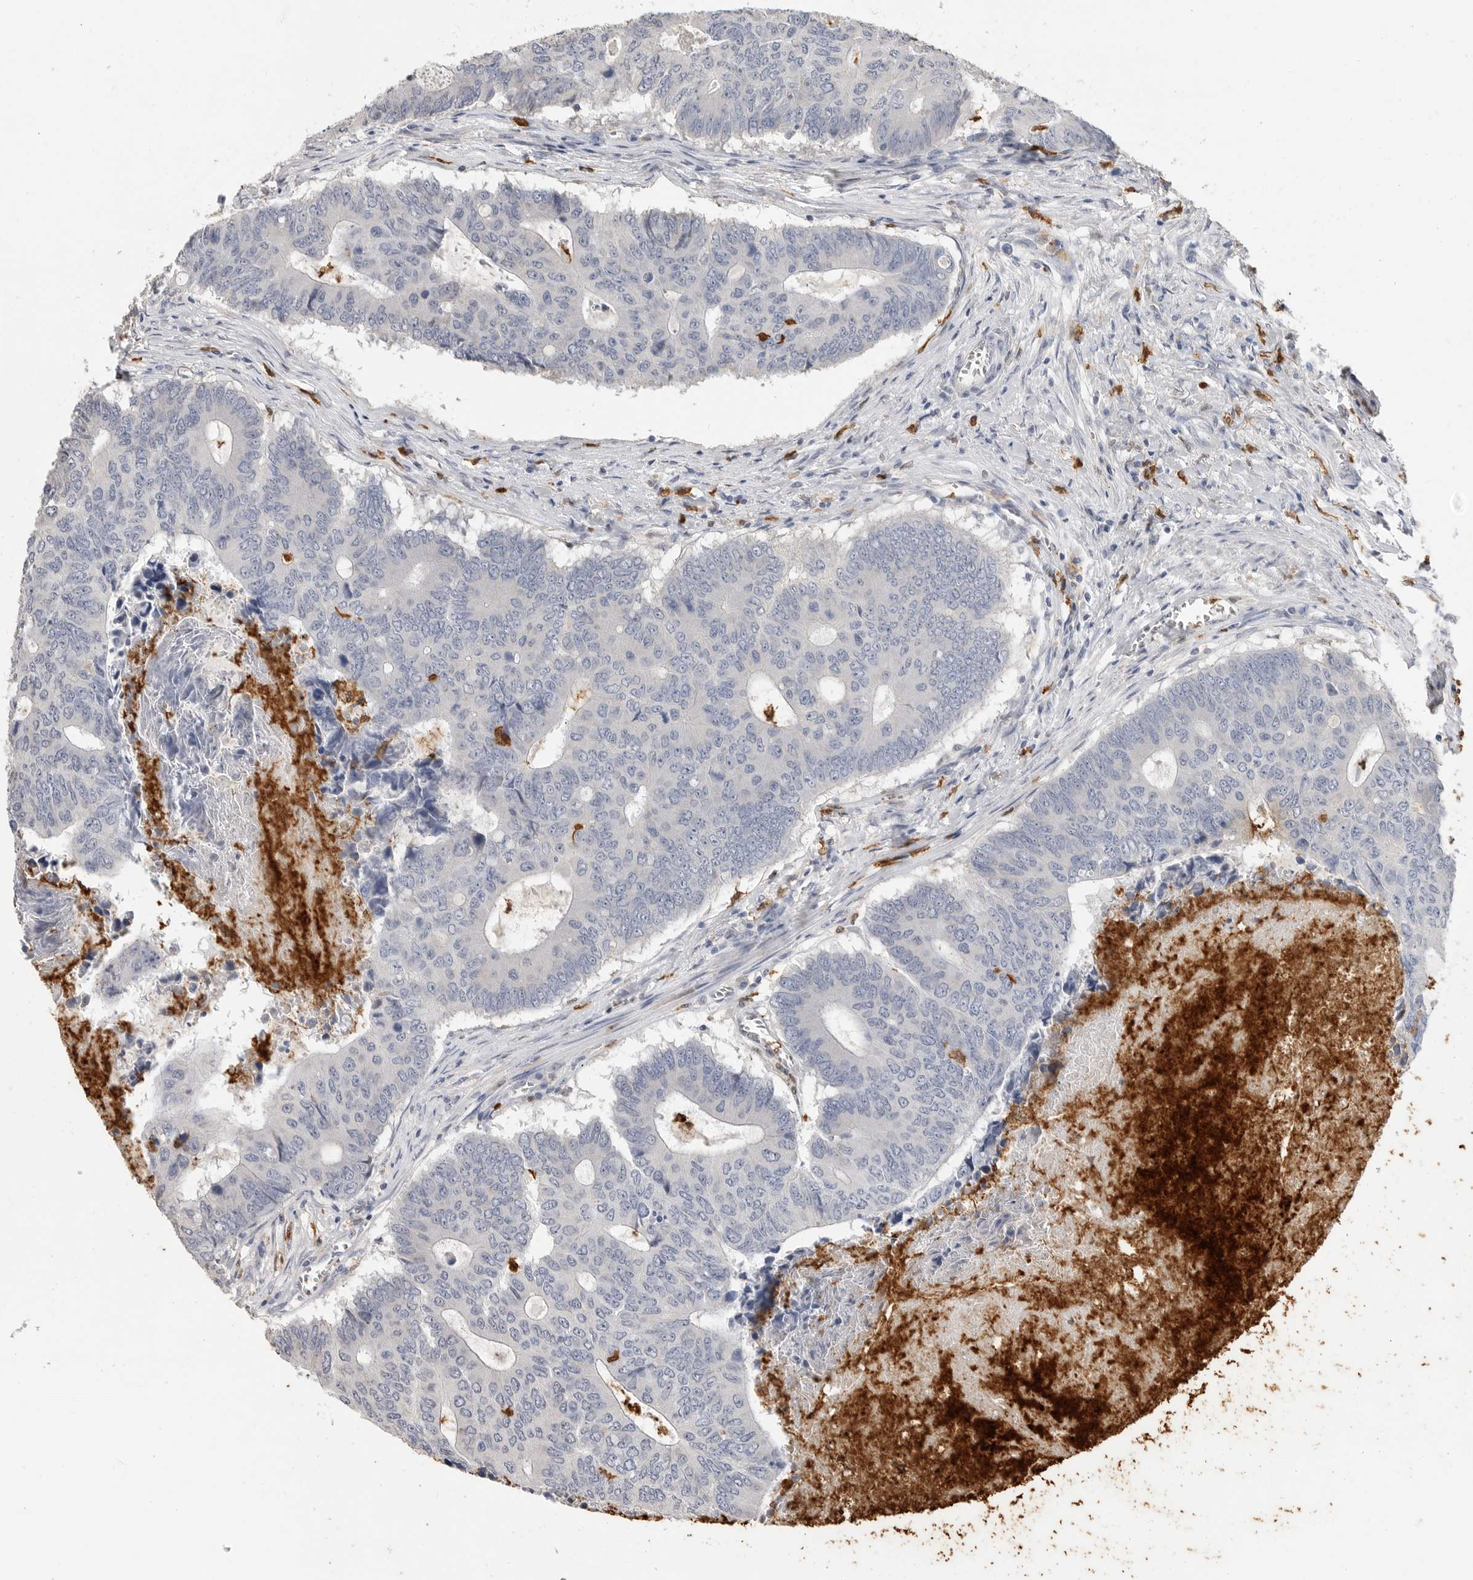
{"staining": {"intensity": "negative", "quantity": "none", "location": "none"}, "tissue": "colorectal cancer", "cell_type": "Tumor cells", "image_type": "cancer", "snomed": [{"axis": "morphology", "description": "Adenocarcinoma, NOS"}, {"axis": "topography", "description": "Colon"}], "caption": "Immunohistochemical staining of colorectal cancer displays no significant expression in tumor cells.", "gene": "LTBR", "patient": {"sex": "male", "age": 87}}